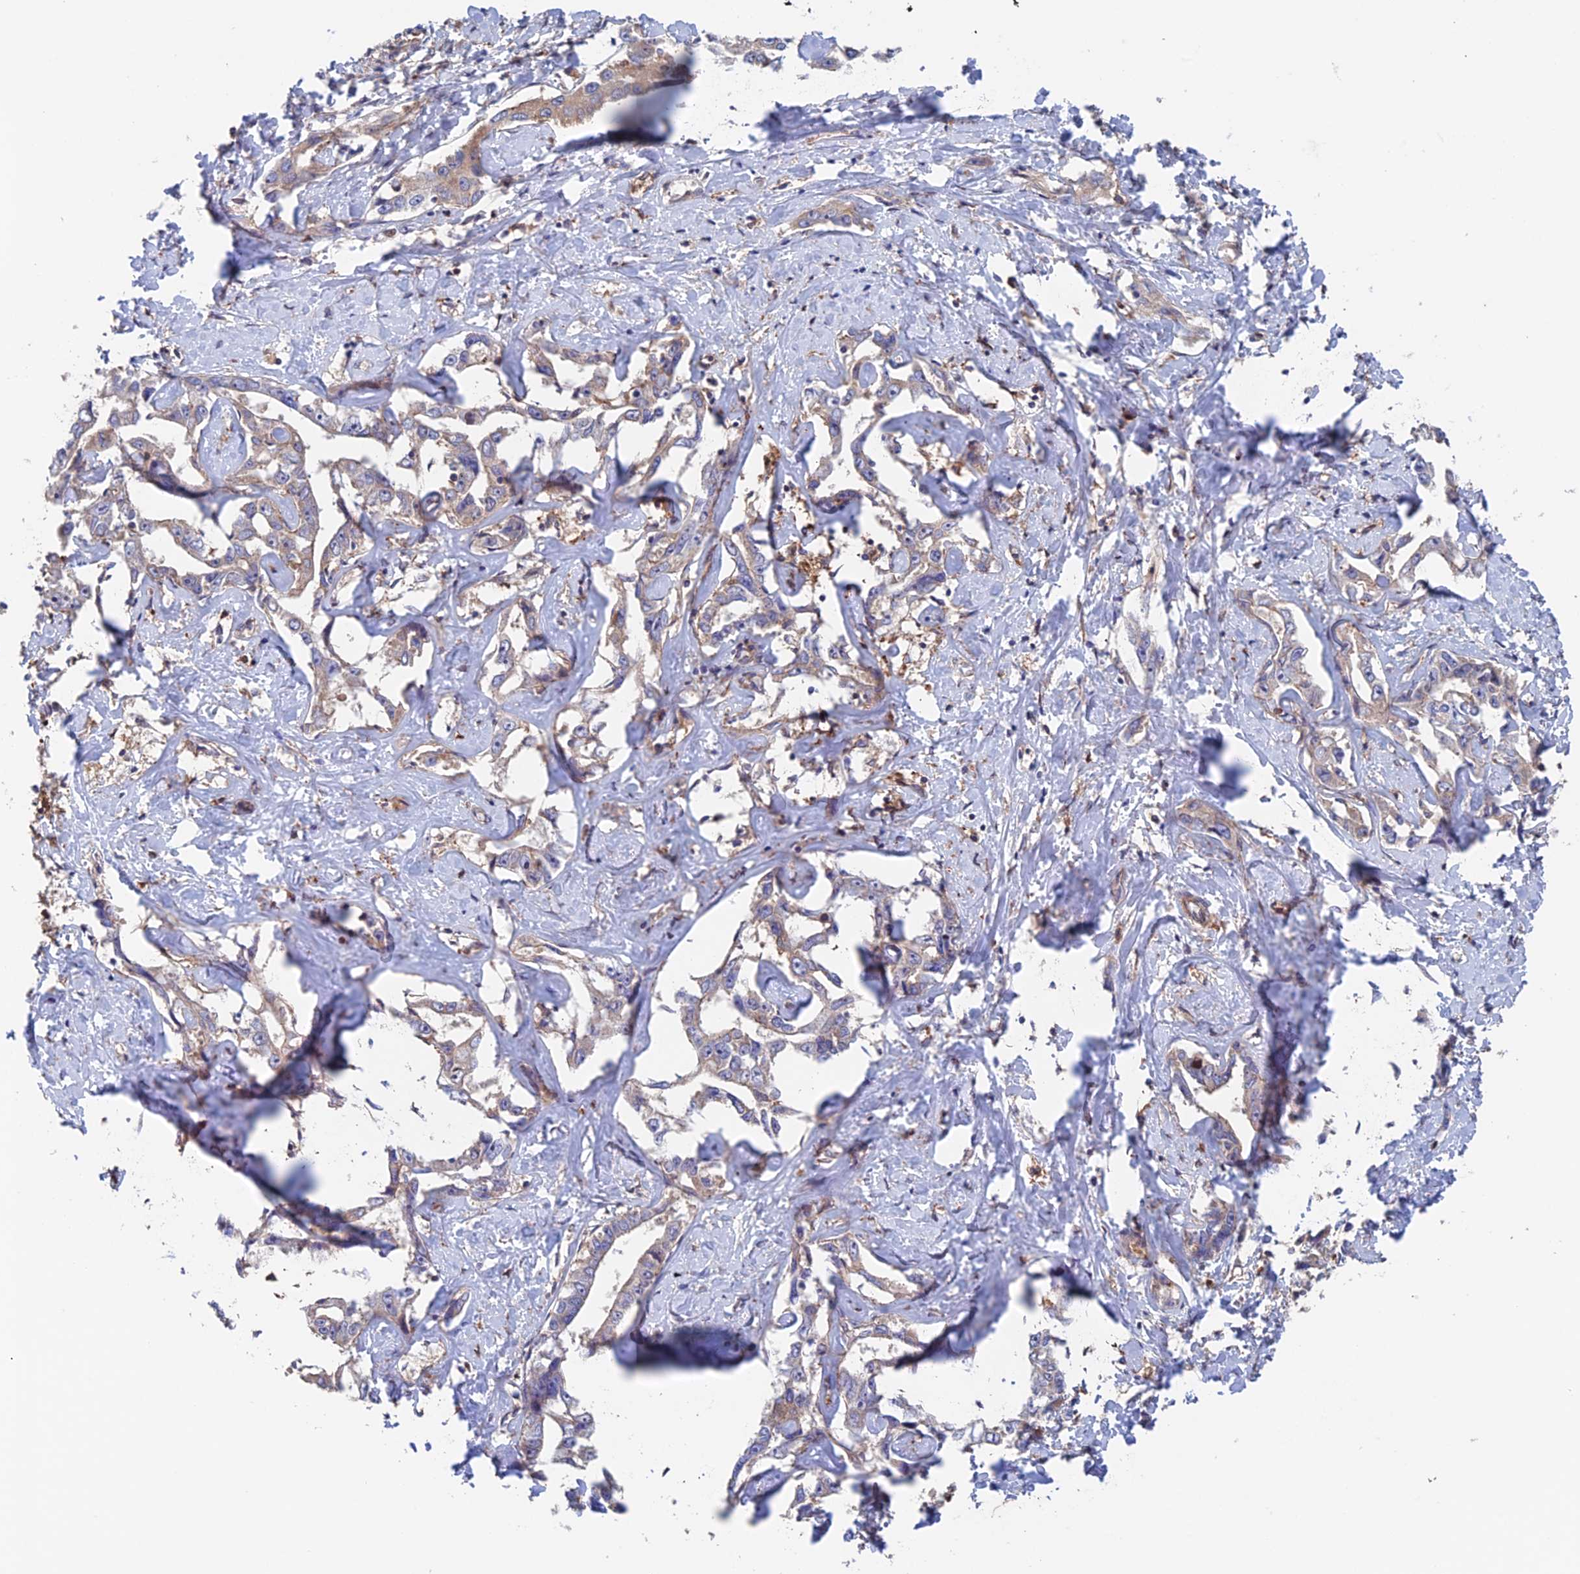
{"staining": {"intensity": "weak", "quantity": "25%-75%", "location": "cytoplasmic/membranous"}, "tissue": "liver cancer", "cell_type": "Tumor cells", "image_type": "cancer", "snomed": [{"axis": "morphology", "description": "Cholangiocarcinoma"}, {"axis": "topography", "description": "Liver"}], "caption": "A micrograph showing weak cytoplasmic/membranous positivity in about 25%-75% of tumor cells in liver cancer (cholangiocarcinoma), as visualized by brown immunohistochemical staining.", "gene": "NUDT16L1", "patient": {"sex": "male", "age": 59}}